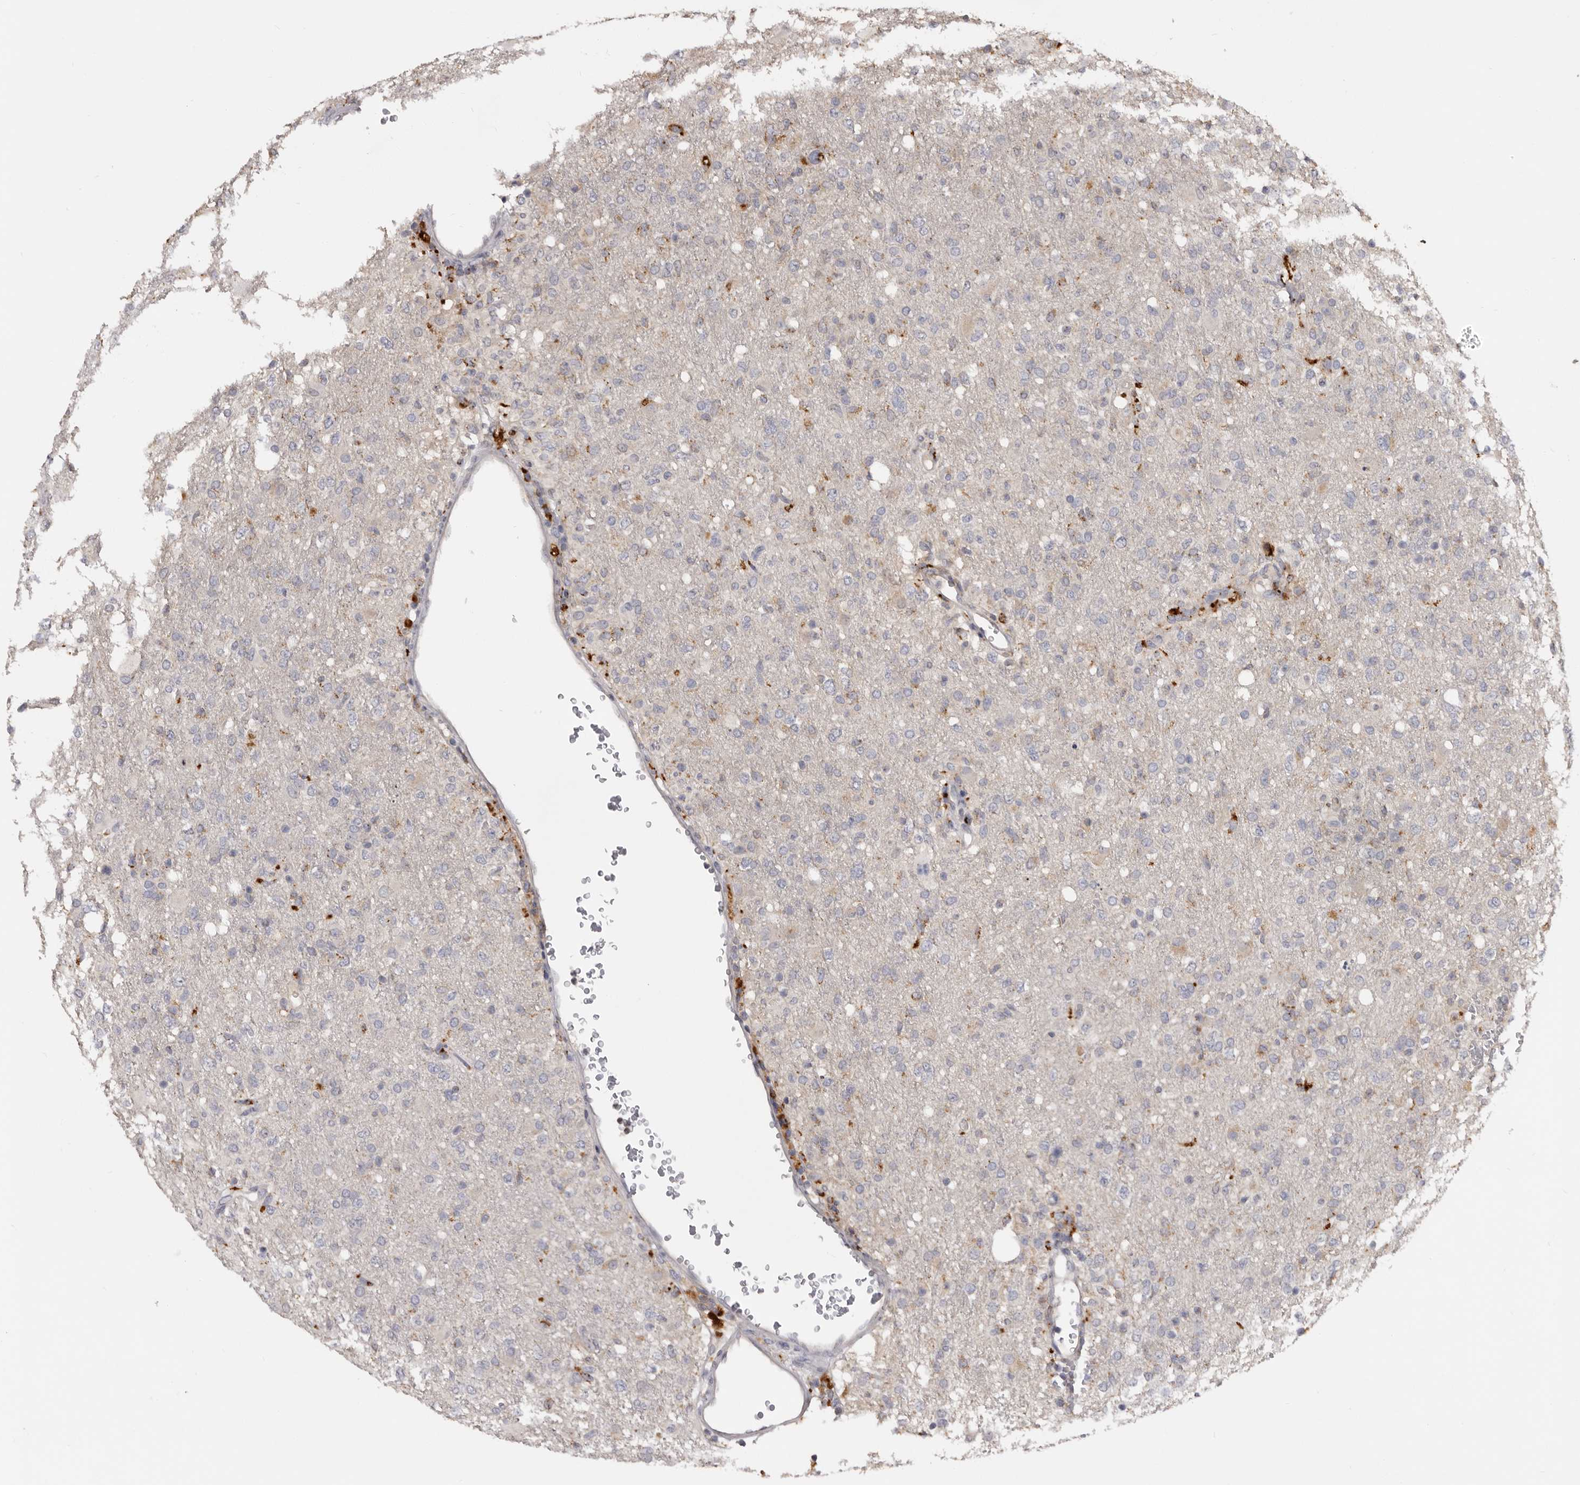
{"staining": {"intensity": "weak", "quantity": "25%-75%", "location": "cytoplasmic/membranous"}, "tissue": "glioma", "cell_type": "Tumor cells", "image_type": "cancer", "snomed": [{"axis": "morphology", "description": "Glioma, malignant, High grade"}, {"axis": "topography", "description": "Brain"}], "caption": "A high-resolution micrograph shows immunohistochemistry (IHC) staining of glioma, which reveals weak cytoplasmic/membranous positivity in about 25%-75% of tumor cells. (brown staining indicates protein expression, while blue staining denotes nuclei).", "gene": "DAP", "patient": {"sex": "female", "age": 57}}